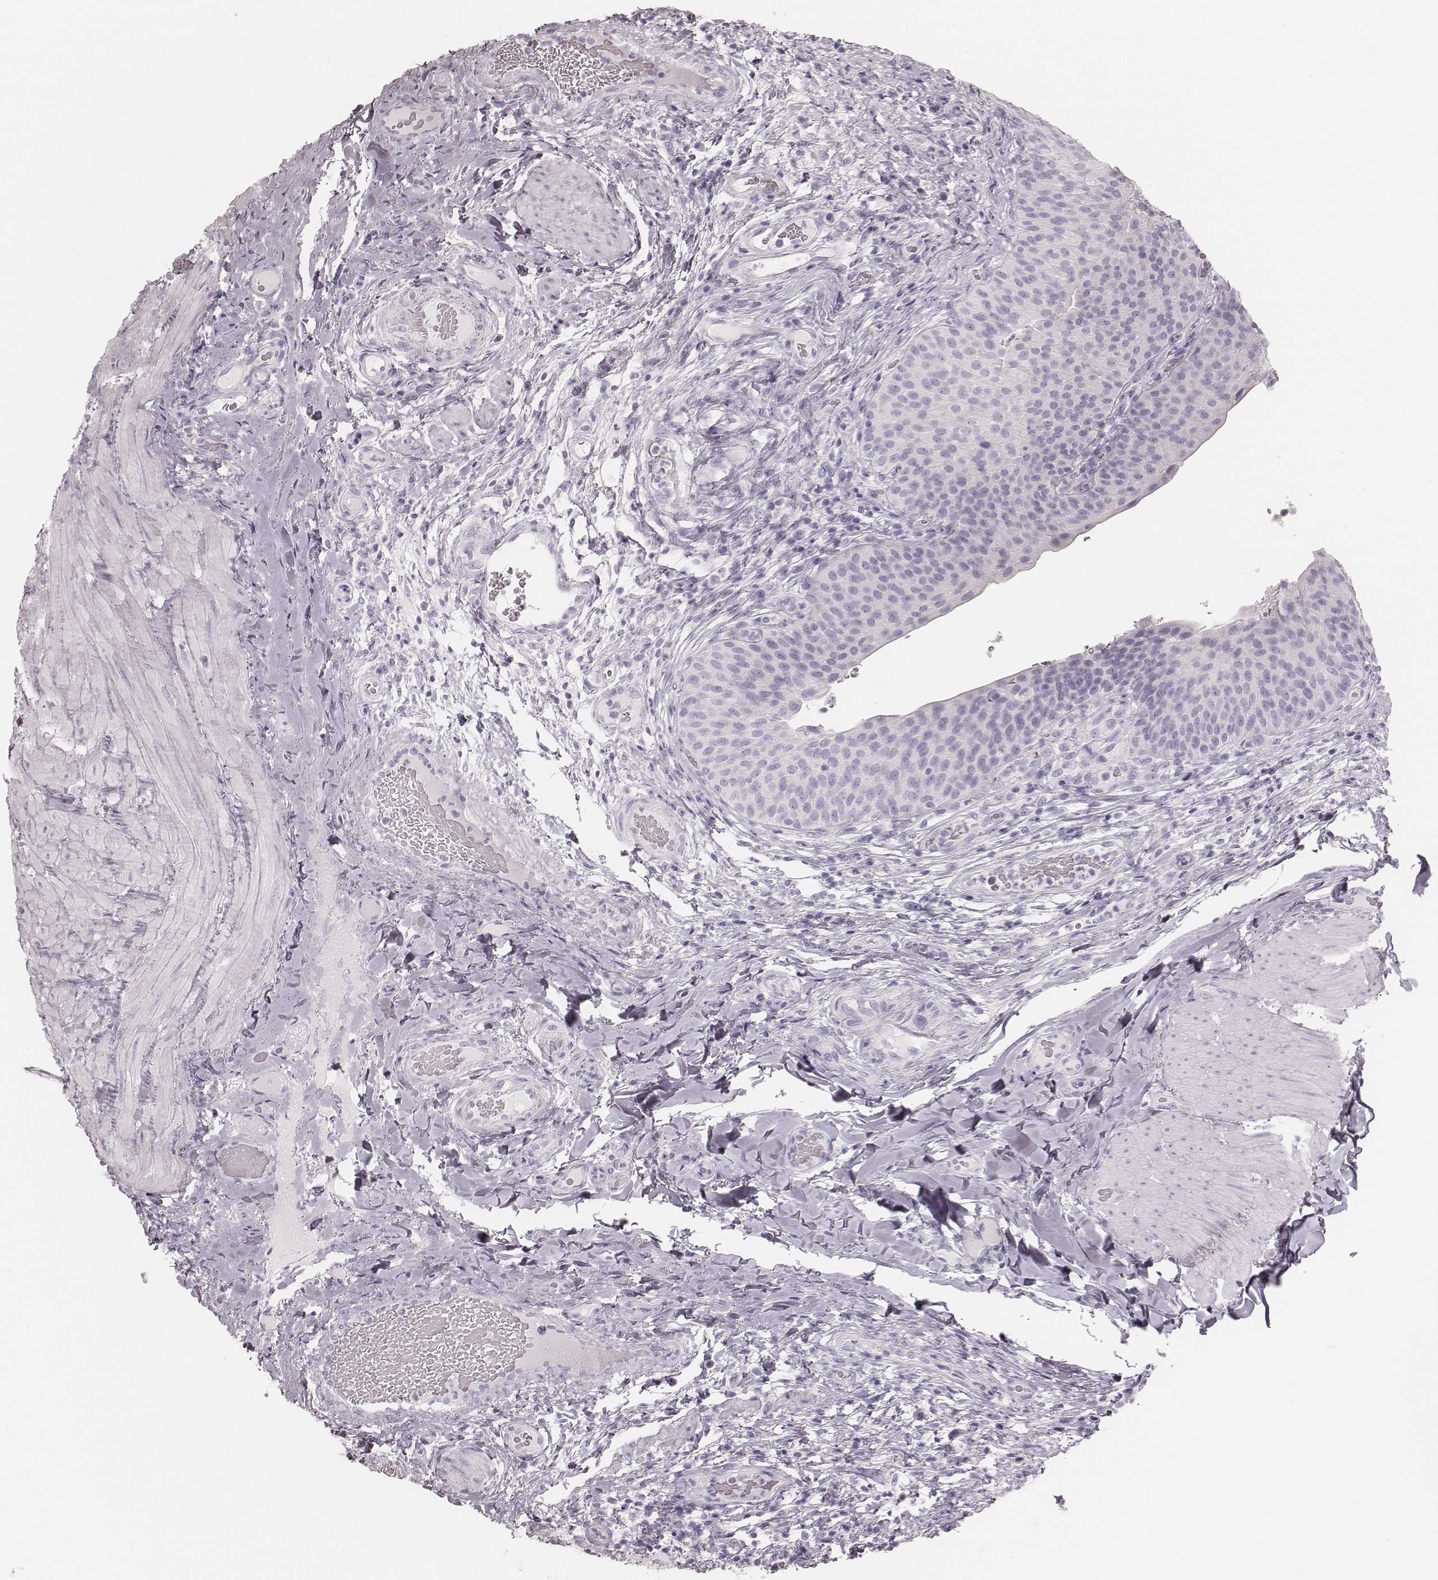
{"staining": {"intensity": "negative", "quantity": "none", "location": "none"}, "tissue": "urinary bladder", "cell_type": "Urothelial cells", "image_type": "normal", "snomed": [{"axis": "morphology", "description": "Normal tissue, NOS"}, {"axis": "topography", "description": "Urinary bladder"}], "caption": "This image is of normal urinary bladder stained with IHC to label a protein in brown with the nuclei are counter-stained blue. There is no positivity in urothelial cells.", "gene": "KRT34", "patient": {"sex": "male", "age": 66}}